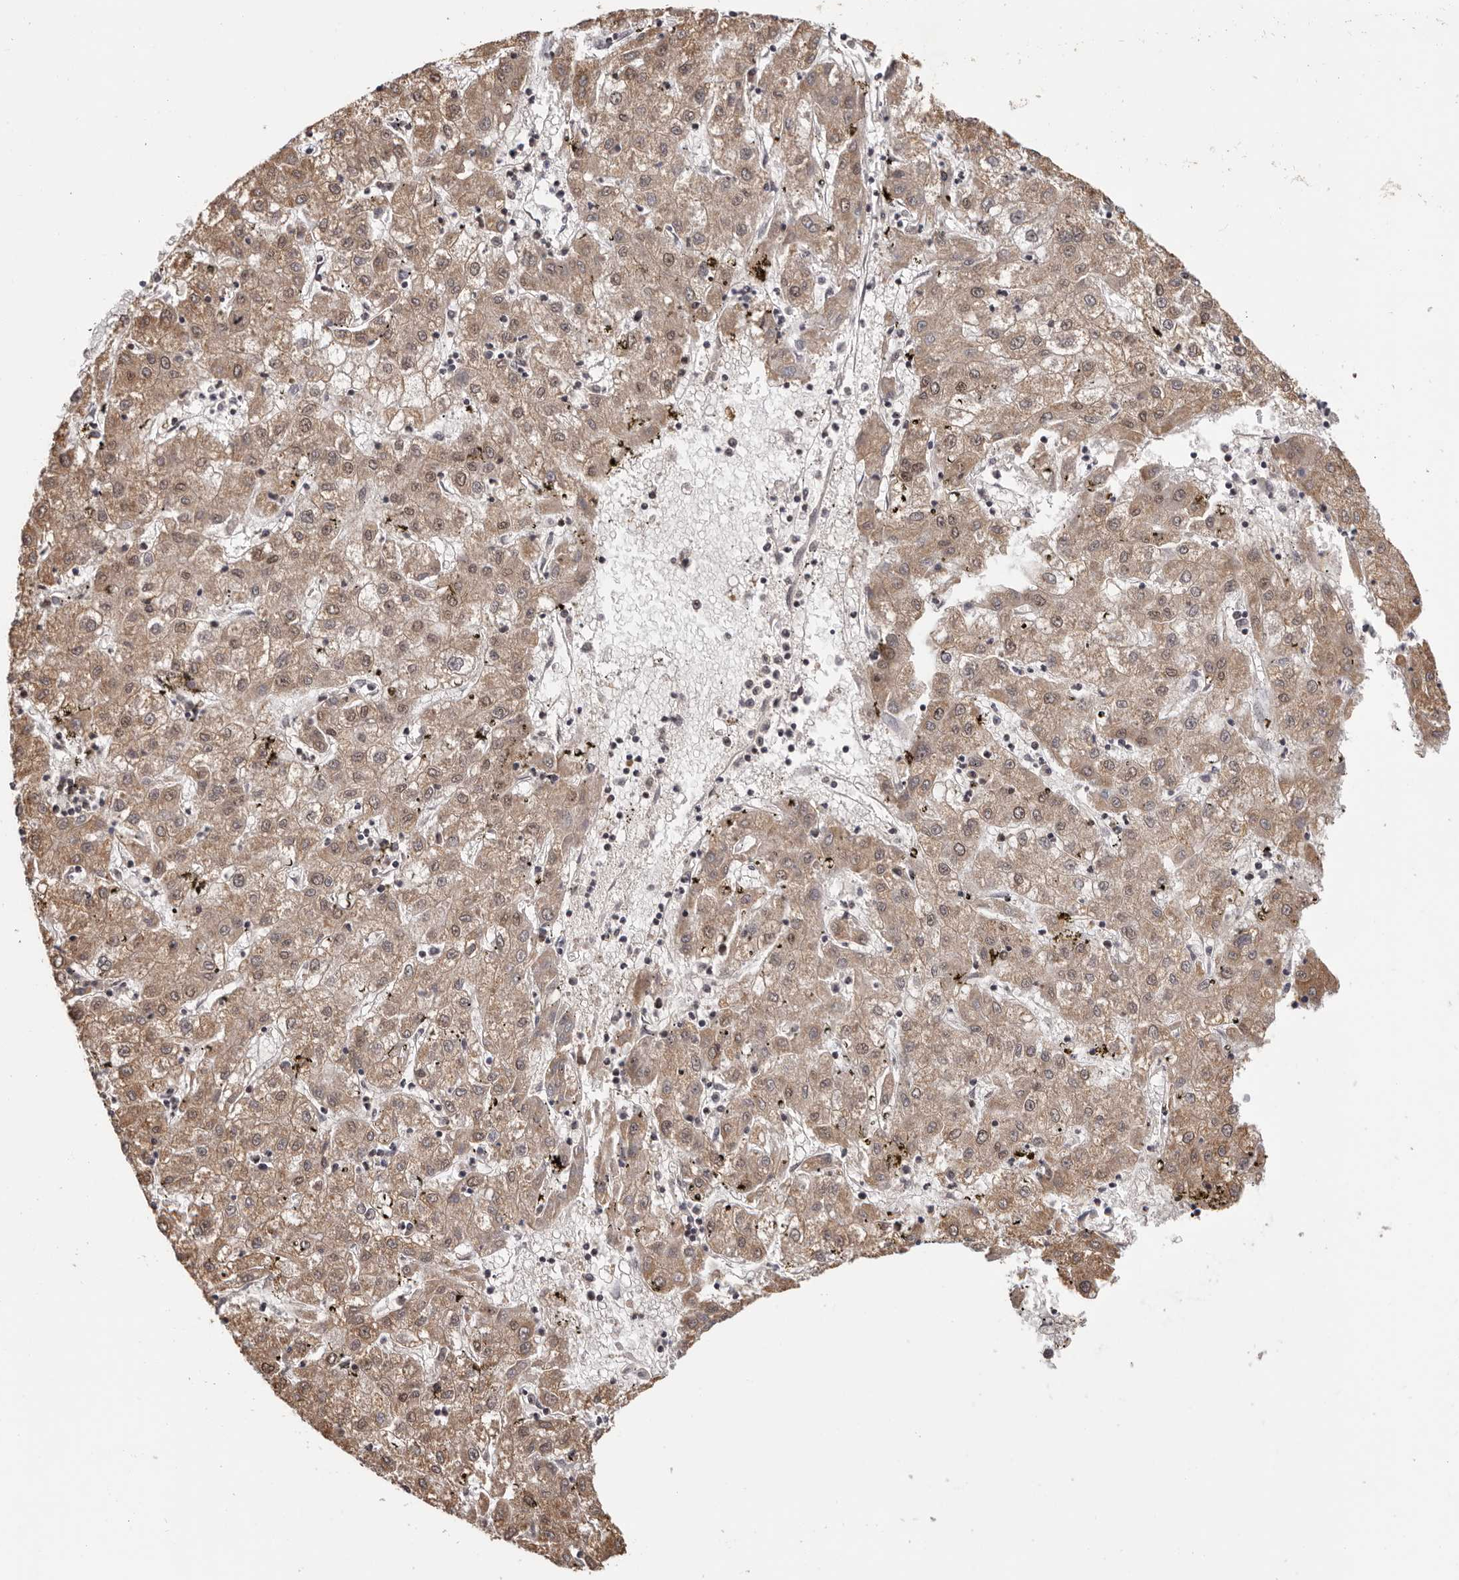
{"staining": {"intensity": "weak", "quantity": ">75%", "location": "cytoplasmic/membranous,nuclear"}, "tissue": "liver cancer", "cell_type": "Tumor cells", "image_type": "cancer", "snomed": [{"axis": "morphology", "description": "Carcinoma, Hepatocellular, NOS"}, {"axis": "topography", "description": "Liver"}], "caption": "Liver cancer (hepatocellular carcinoma) stained with a brown dye exhibits weak cytoplasmic/membranous and nuclear positive staining in about >75% of tumor cells.", "gene": "TBX5", "patient": {"sex": "male", "age": 72}}